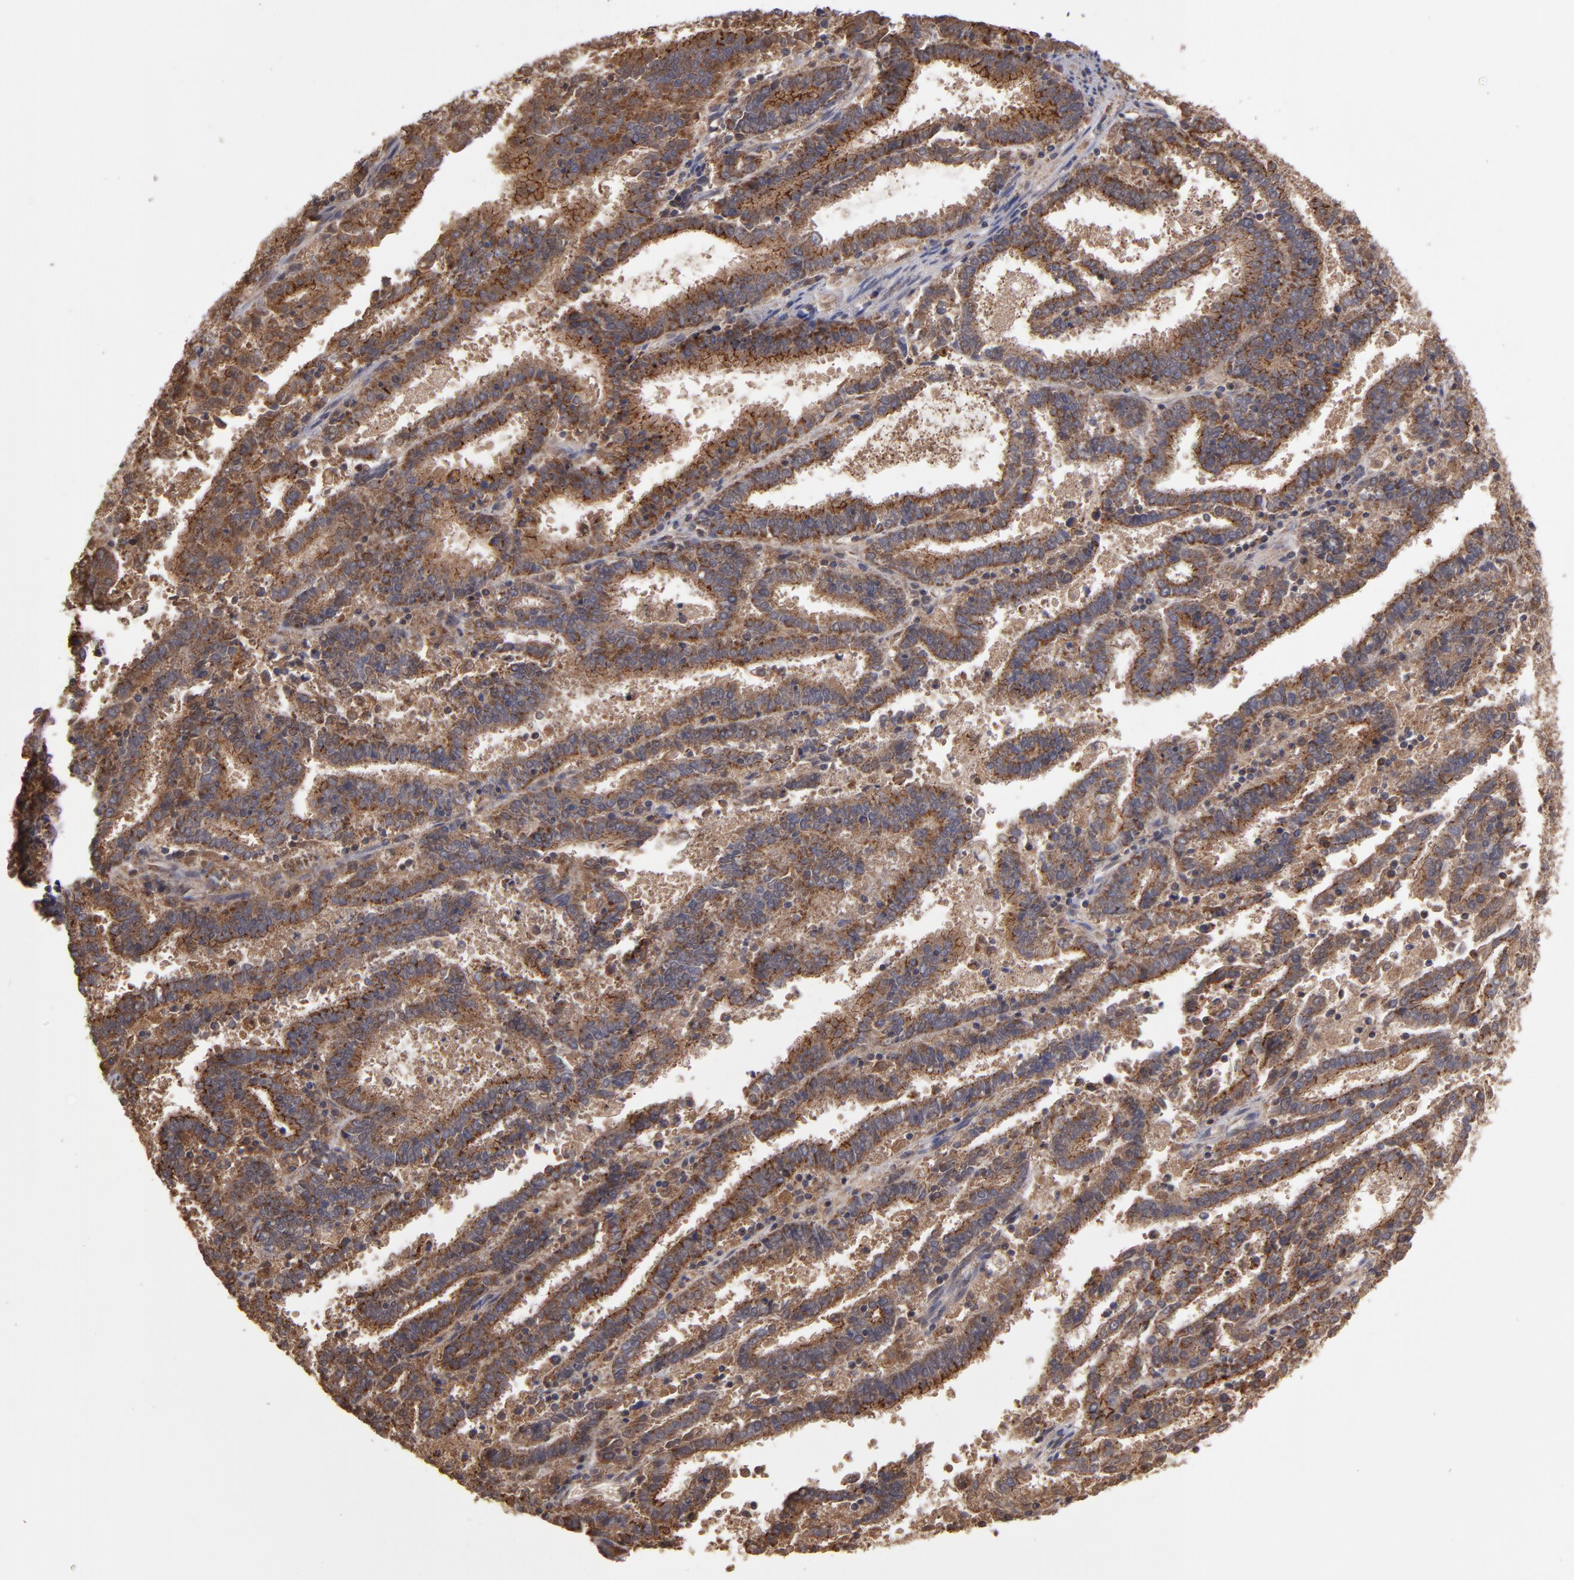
{"staining": {"intensity": "moderate", "quantity": ">75%", "location": "cytoplasmic/membranous"}, "tissue": "endometrial cancer", "cell_type": "Tumor cells", "image_type": "cancer", "snomed": [{"axis": "morphology", "description": "Adenocarcinoma, NOS"}, {"axis": "topography", "description": "Uterus"}], "caption": "A high-resolution photomicrograph shows IHC staining of endometrial adenocarcinoma, which demonstrates moderate cytoplasmic/membranous positivity in approximately >75% of tumor cells.", "gene": "RPS6KA6", "patient": {"sex": "female", "age": 83}}